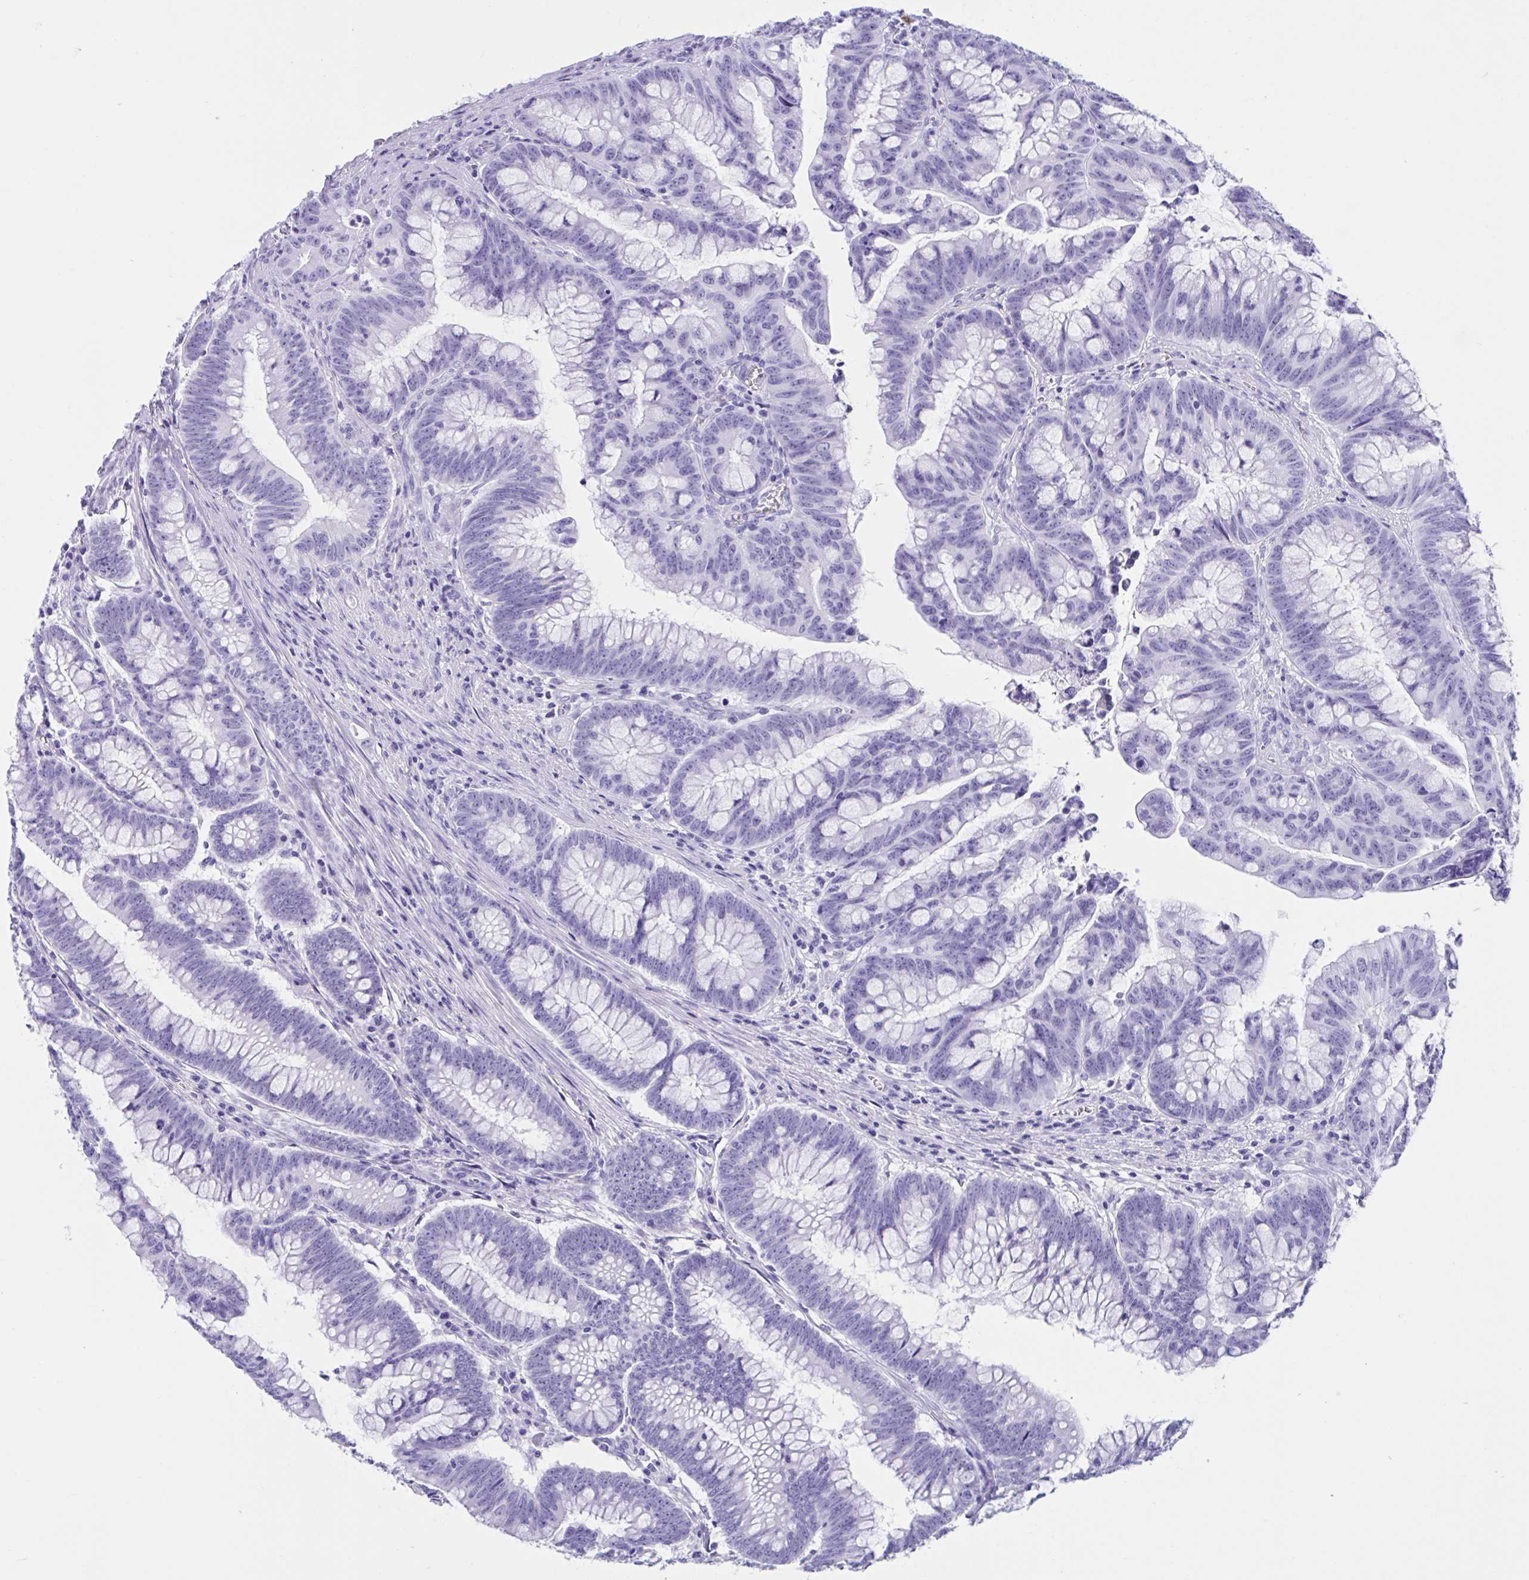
{"staining": {"intensity": "negative", "quantity": "none", "location": "none"}, "tissue": "colorectal cancer", "cell_type": "Tumor cells", "image_type": "cancer", "snomed": [{"axis": "morphology", "description": "Adenocarcinoma, NOS"}, {"axis": "topography", "description": "Colon"}], "caption": "High power microscopy histopathology image of an IHC photomicrograph of adenocarcinoma (colorectal), revealing no significant expression in tumor cells.", "gene": "TMEM35A", "patient": {"sex": "male", "age": 62}}